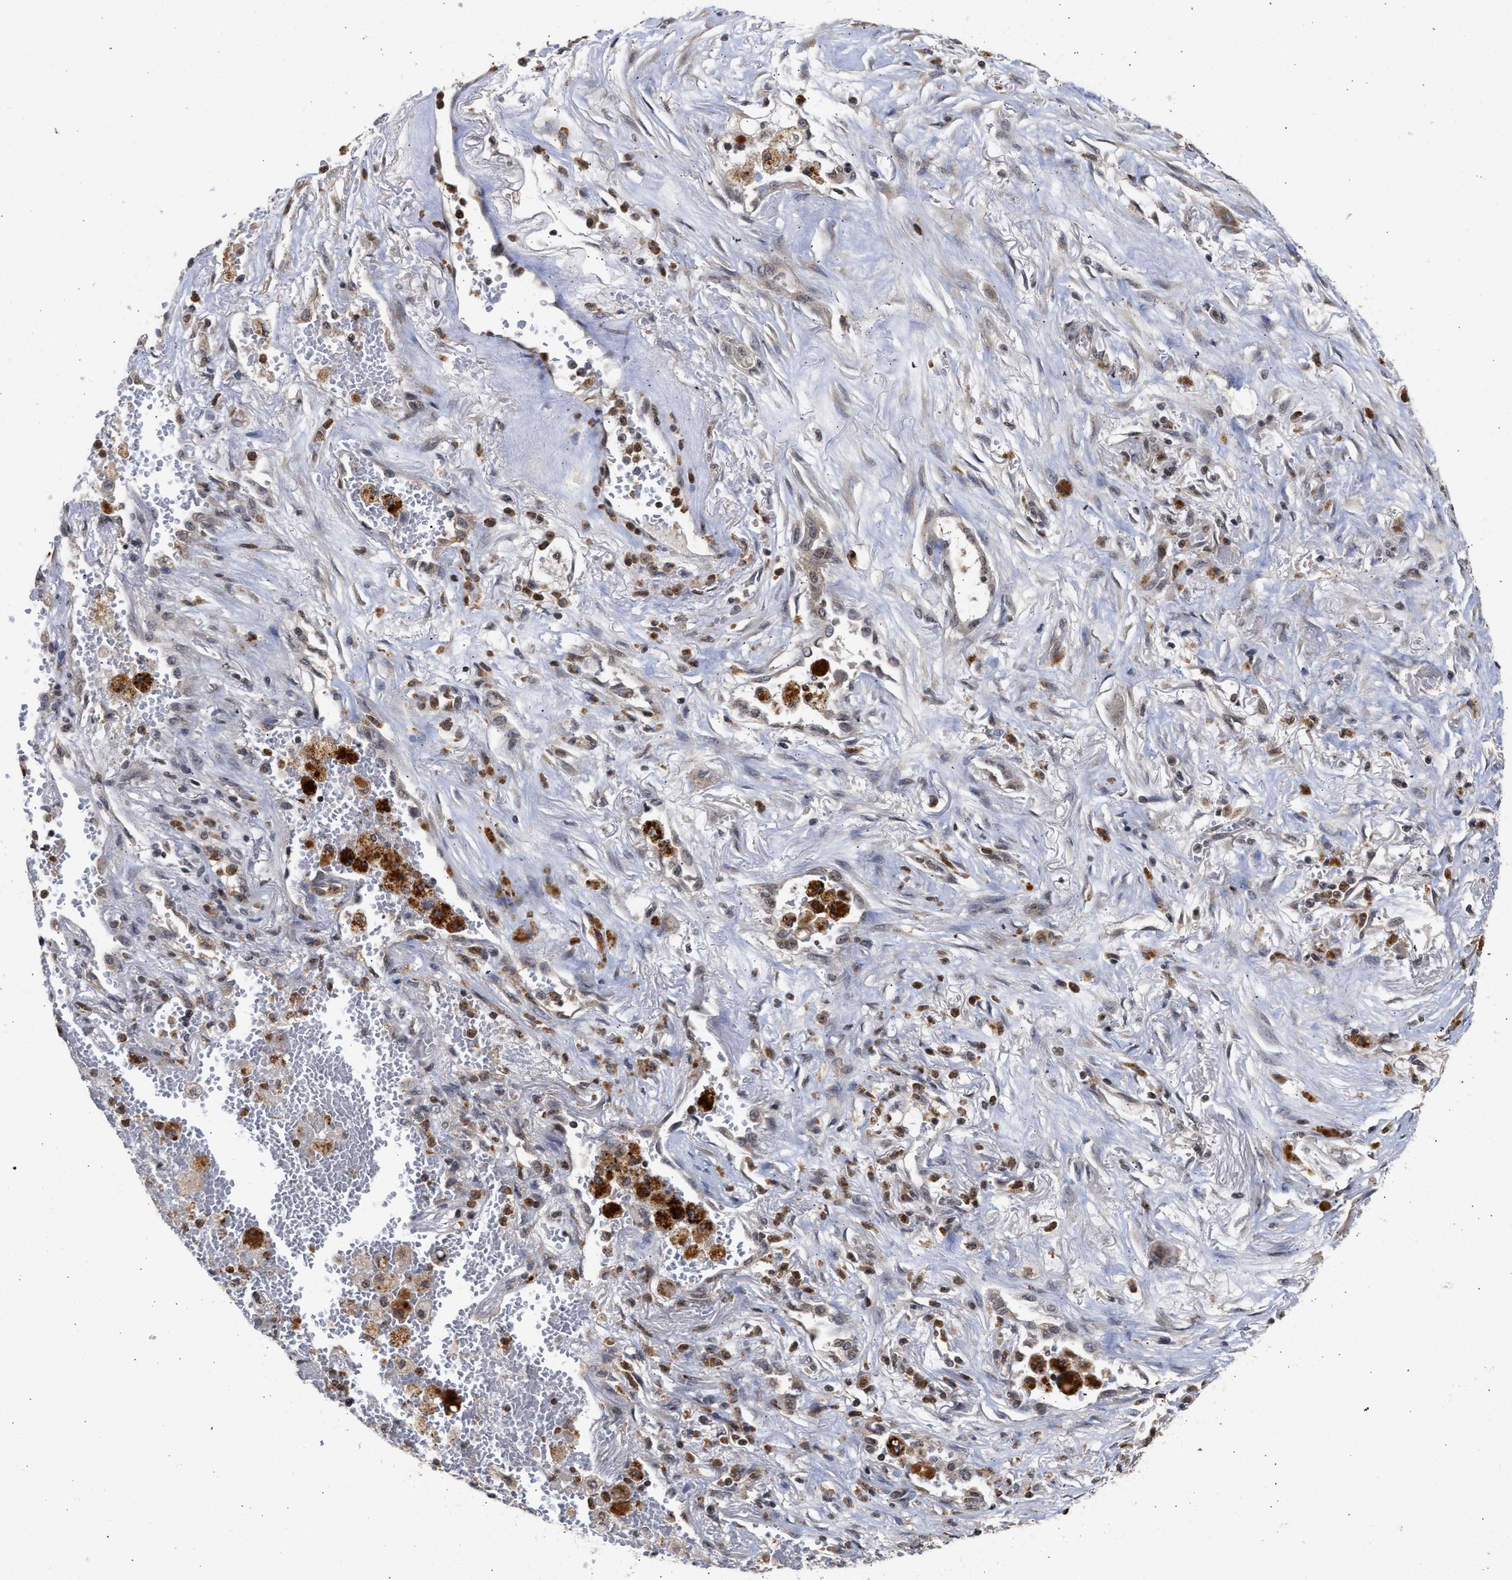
{"staining": {"intensity": "negative", "quantity": "none", "location": "none"}, "tissue": "lung cancer", "cell_type": "Tumor cells", "image_type": "cancer", "snomed": [{"axis": "morphology", "description": "Squamous cell carcinoma, NOS"}, {"axis": "topography", "description": "Lung"}], "caption": "IHC micrograph of human lung cancer (squamous cell carcinoma) stained for a protein (brown), which exhibits no expression in tumor cells. (DAB (3,3'-diaminobenzidine) IHC visualized using brightfield microscopy, high magnification).", "gene": "ENSG00000142539", "patient": {"sex": "male", "age": 61}}